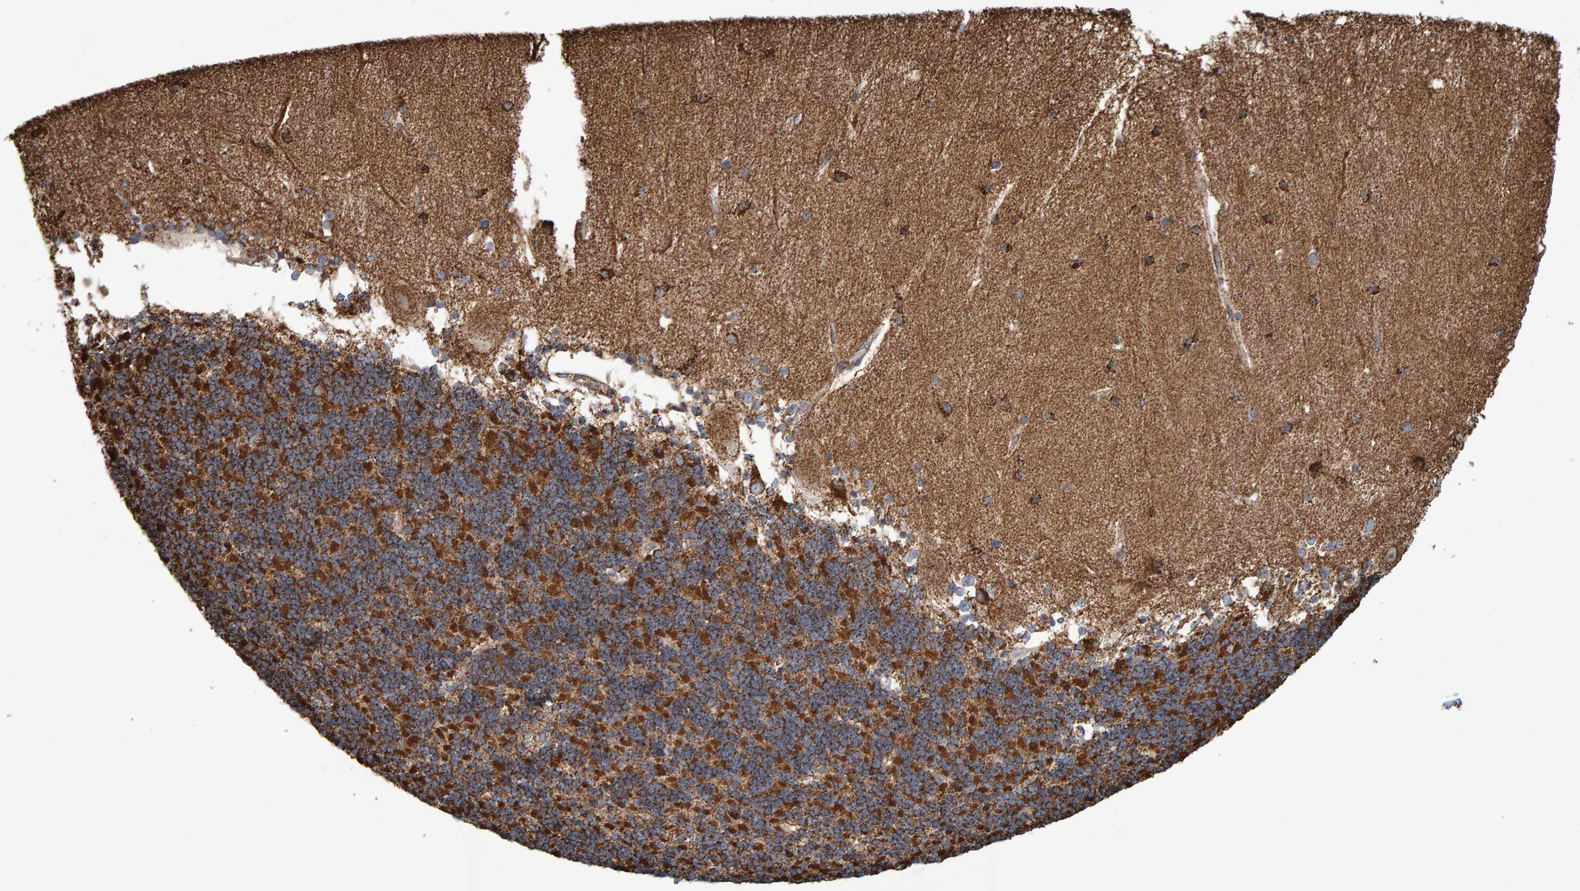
{"staining": {"intensity": "moderate", "quantity": ">75%", "location": "cytoplasmic/membranous"}, "tissue": "cerebellum", "cell_type": "Cells in granular layer", "image_type": "normal", "snomed": [{"axis": "morphology", "description": "Normal tissue, NOS"}, {"axis": "topography", "description": "Cerebellum"}], "caption": "Benign cerebellum displays moderate cytoplasmic/membranous expression in approximately >75% of cells in granular layer.", "gene": "MRPL45", "patient": {"sex": "female", "age": 54}}